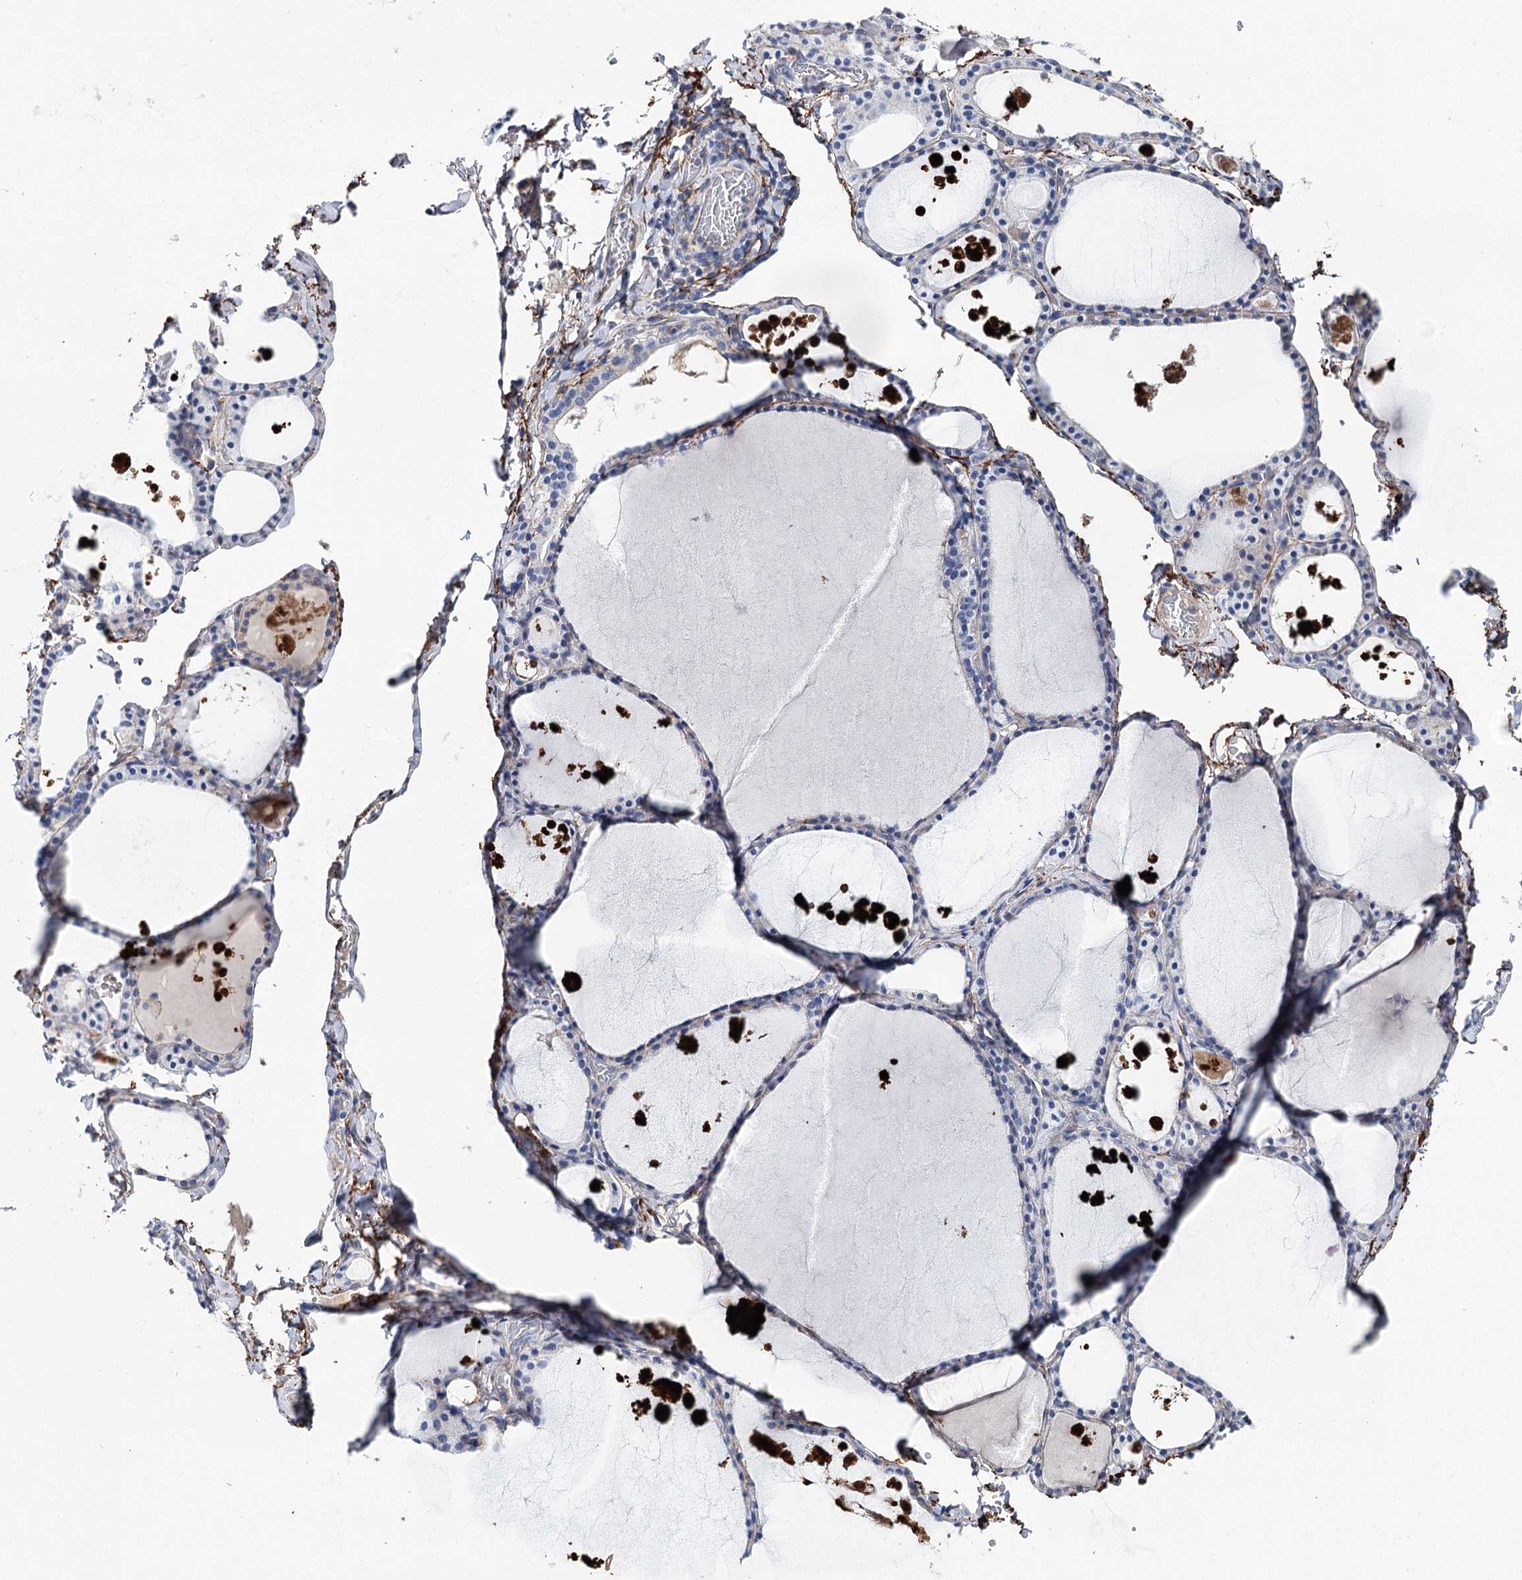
{"staining": {"intensity": "negative", "quantity": "none", "location": "none"}, "tissue": "thyroid gland", "cell_type": "Glandular cells", "image_type": "normal", "snomed": [{"axis": "morphology", "description": "Normal tissue, NOS"}, {"axis": "topography", "description": "Thyroid gland"}], "caption": "This is an IHC micrograph of benign thyroid gland. There is no expression in glandular cells.", "gene": "EPYC", "patient": {"sex": "male", "age": 56}}